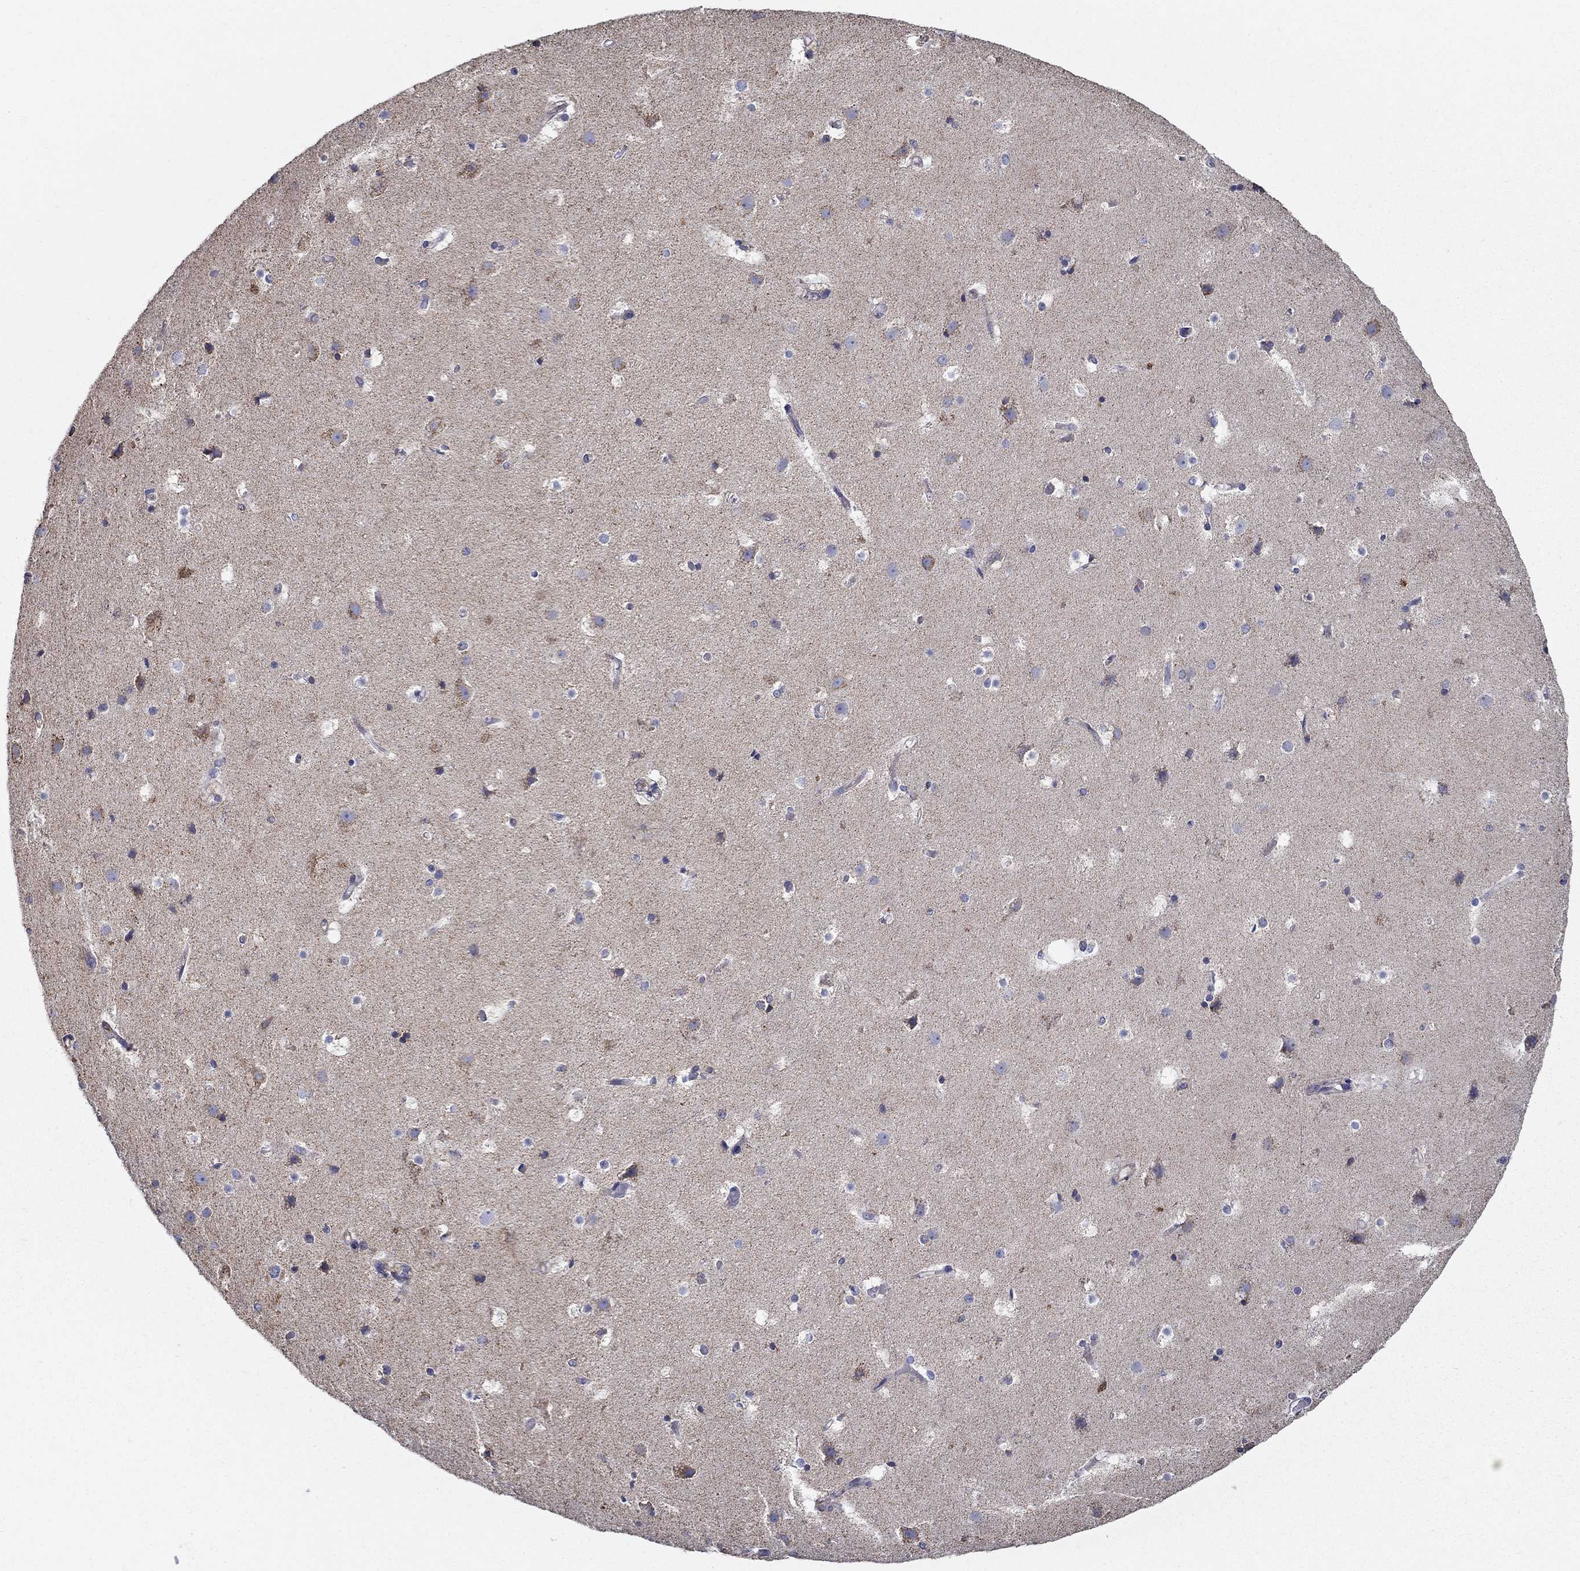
{"staining": {"intensity": "negative", "quantity": "none", "location": "none"}, "tissue": "cerebral cortex", "cell_type": "Endothelial cells", "image_type": "normal", "snomed": [{"axis": "morphology", "description": "Normal tissue, NOS"}, {"axis": "topography", "description": "Cerebral cortex"}], "caption": "There is no significant expression in endothelial cells of cerebral cortex. The staining is performed using DAB brown chromogen with nuclei counter-stained in using hematoxylin.", "gene": "NME5", "patient": {"sex": "female", "age": 52}}